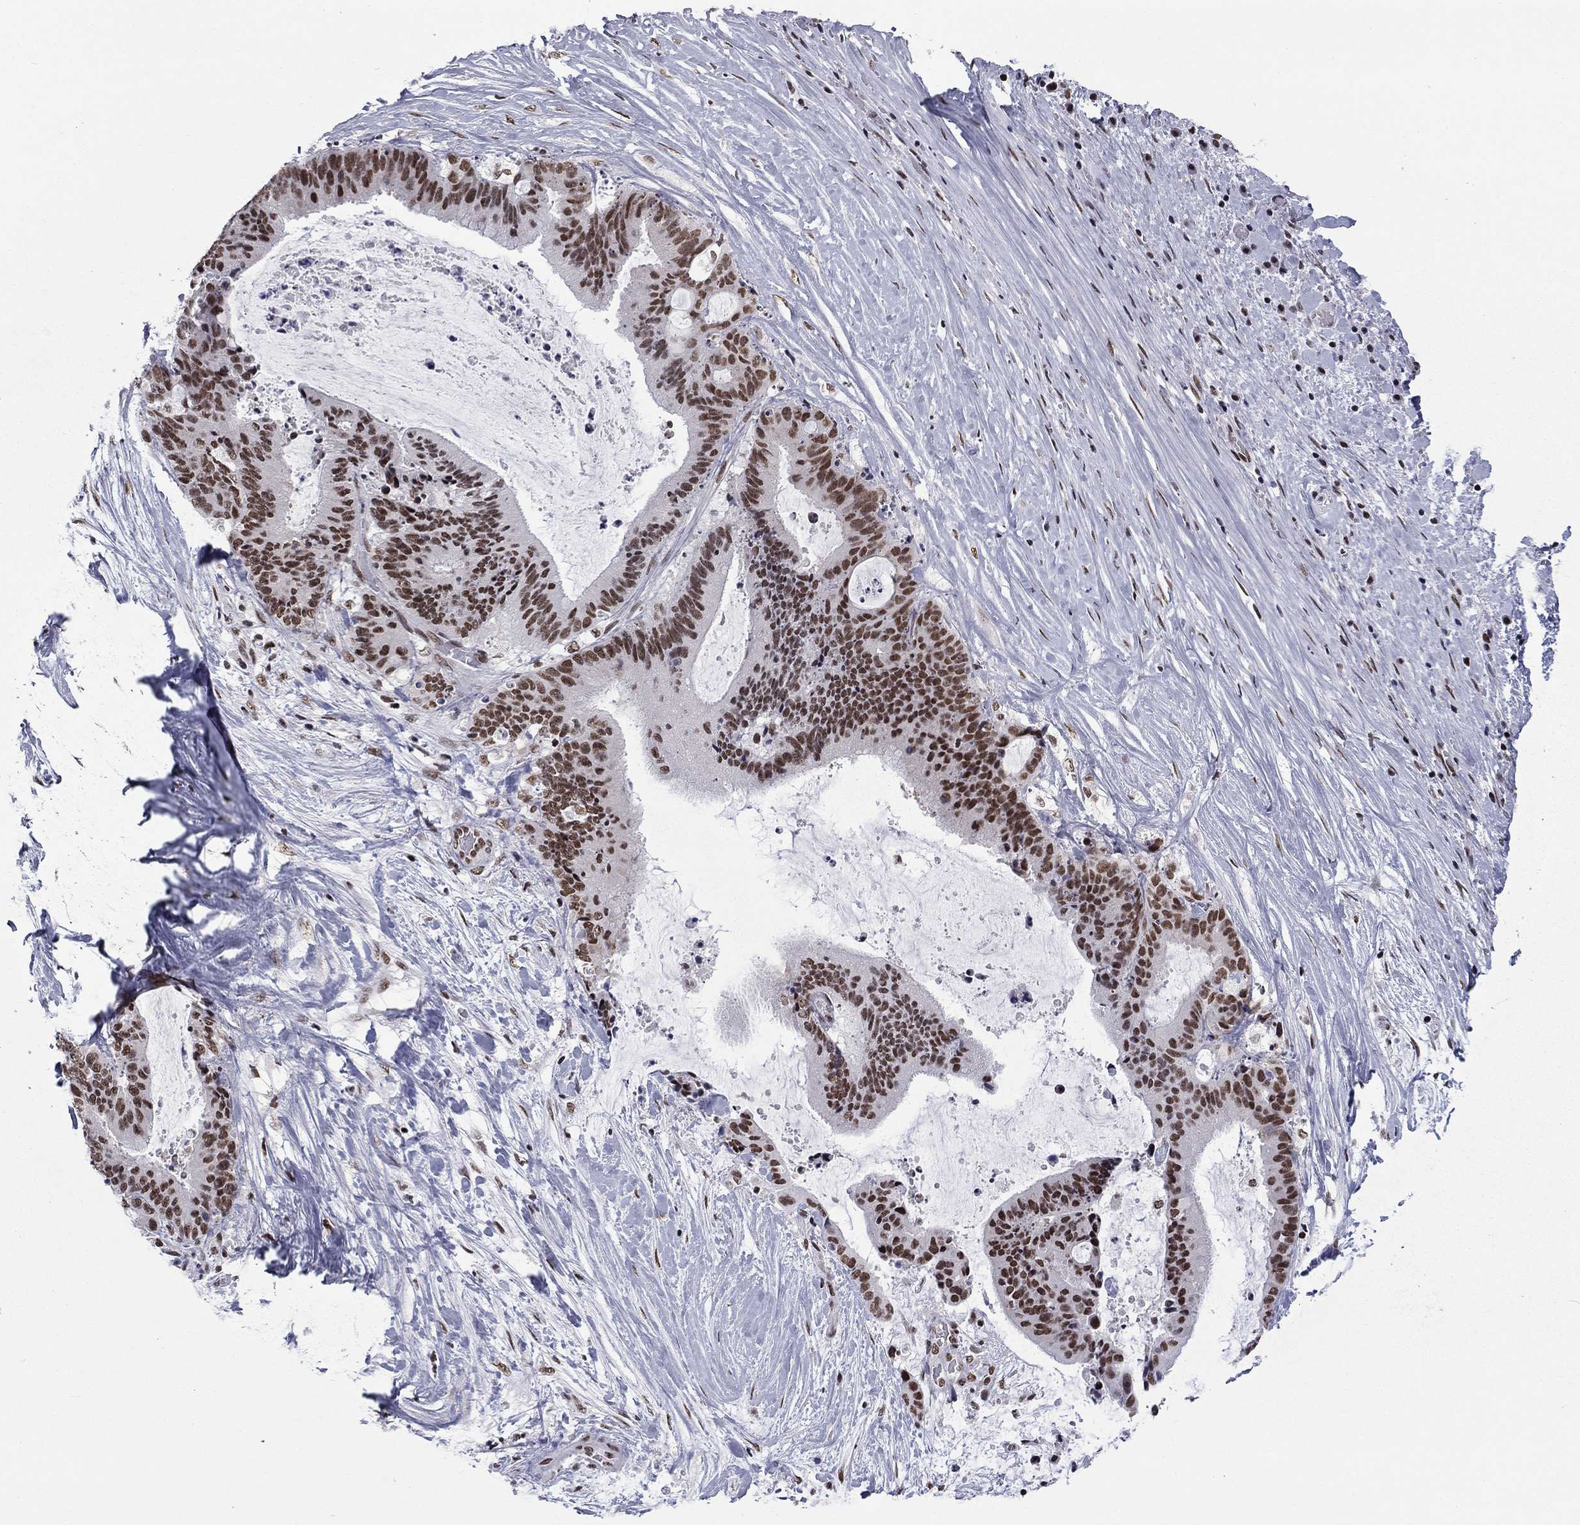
{"staining": {"intensity": "strong", "quantity": ">75%", "location": "nuclear"}, "tissue": "liver cancer", "cell_type": "Tumor cells", "image_type": "cancer", "snomed": [{"axis": "morphology", "description": "Cholangiocarcinoma"}, {"axis": "topography", "description": "Liver"}], "caption": "There is high levels of strong nuclear positivity in tumor cells of liver cancer (cholangiocarcinoma), as demonstrated by immunohistochemical staining (brown color).", "gene": "ETV5", "patient": {"sex": "female", "age": 73}}